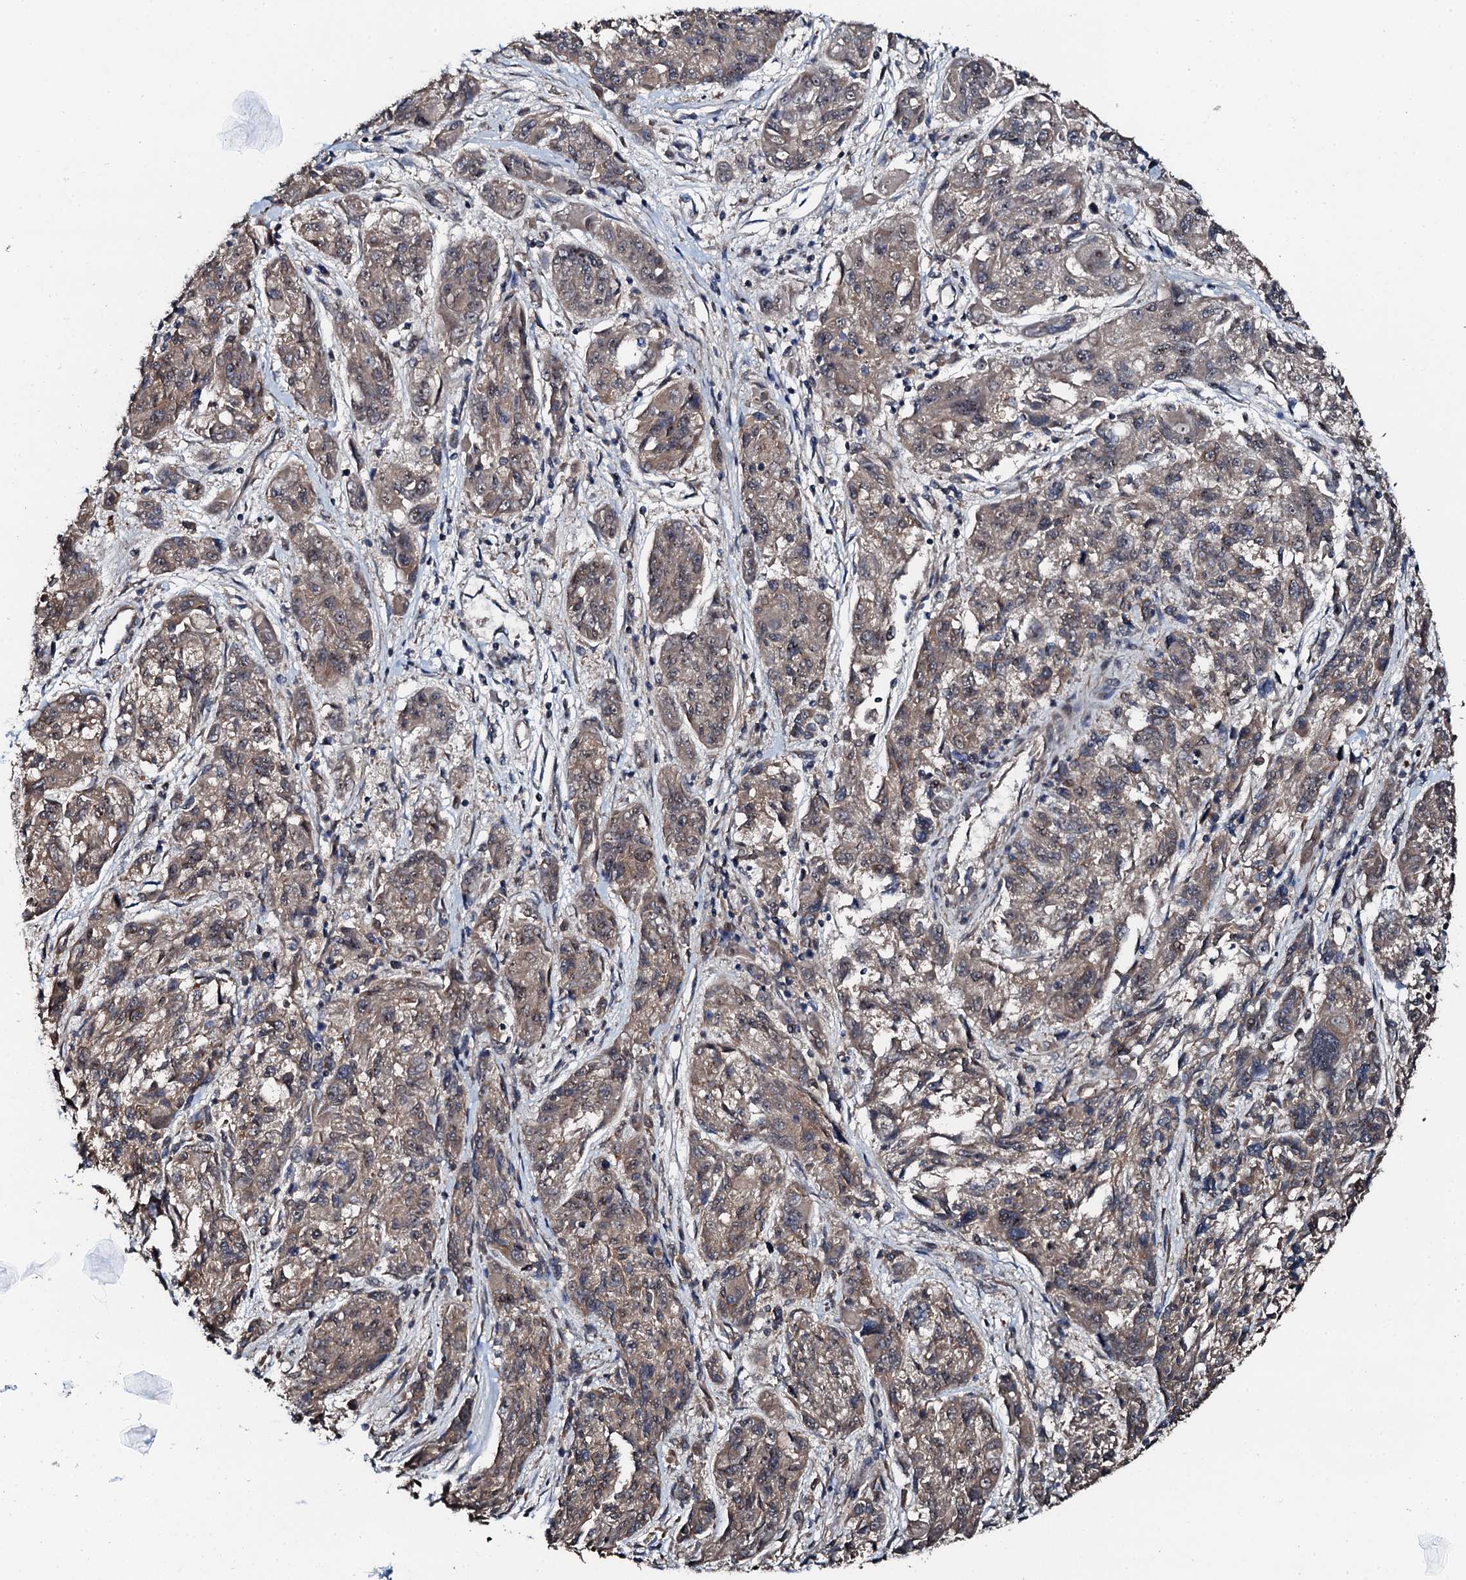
{"staining": {"intensity": "weak", "quantity": ">75%", "location": "cytoplasmic/membranous"}, "tissue": "melanoma", "cell_type": "Tumor cells", "image_type": "cancer", "snomed": [{"axis": "morphology", "description": "Malignant melanoma, NOS"}, {"axis": "topography", "description": "Skin"}], "caption": "Melanoma stained for a protein reveals weak cytoplasmic/membranous positivity in tumor cells.", "gene": "FLYWCH1", "patient": {"sex": "male", "age": 53}}